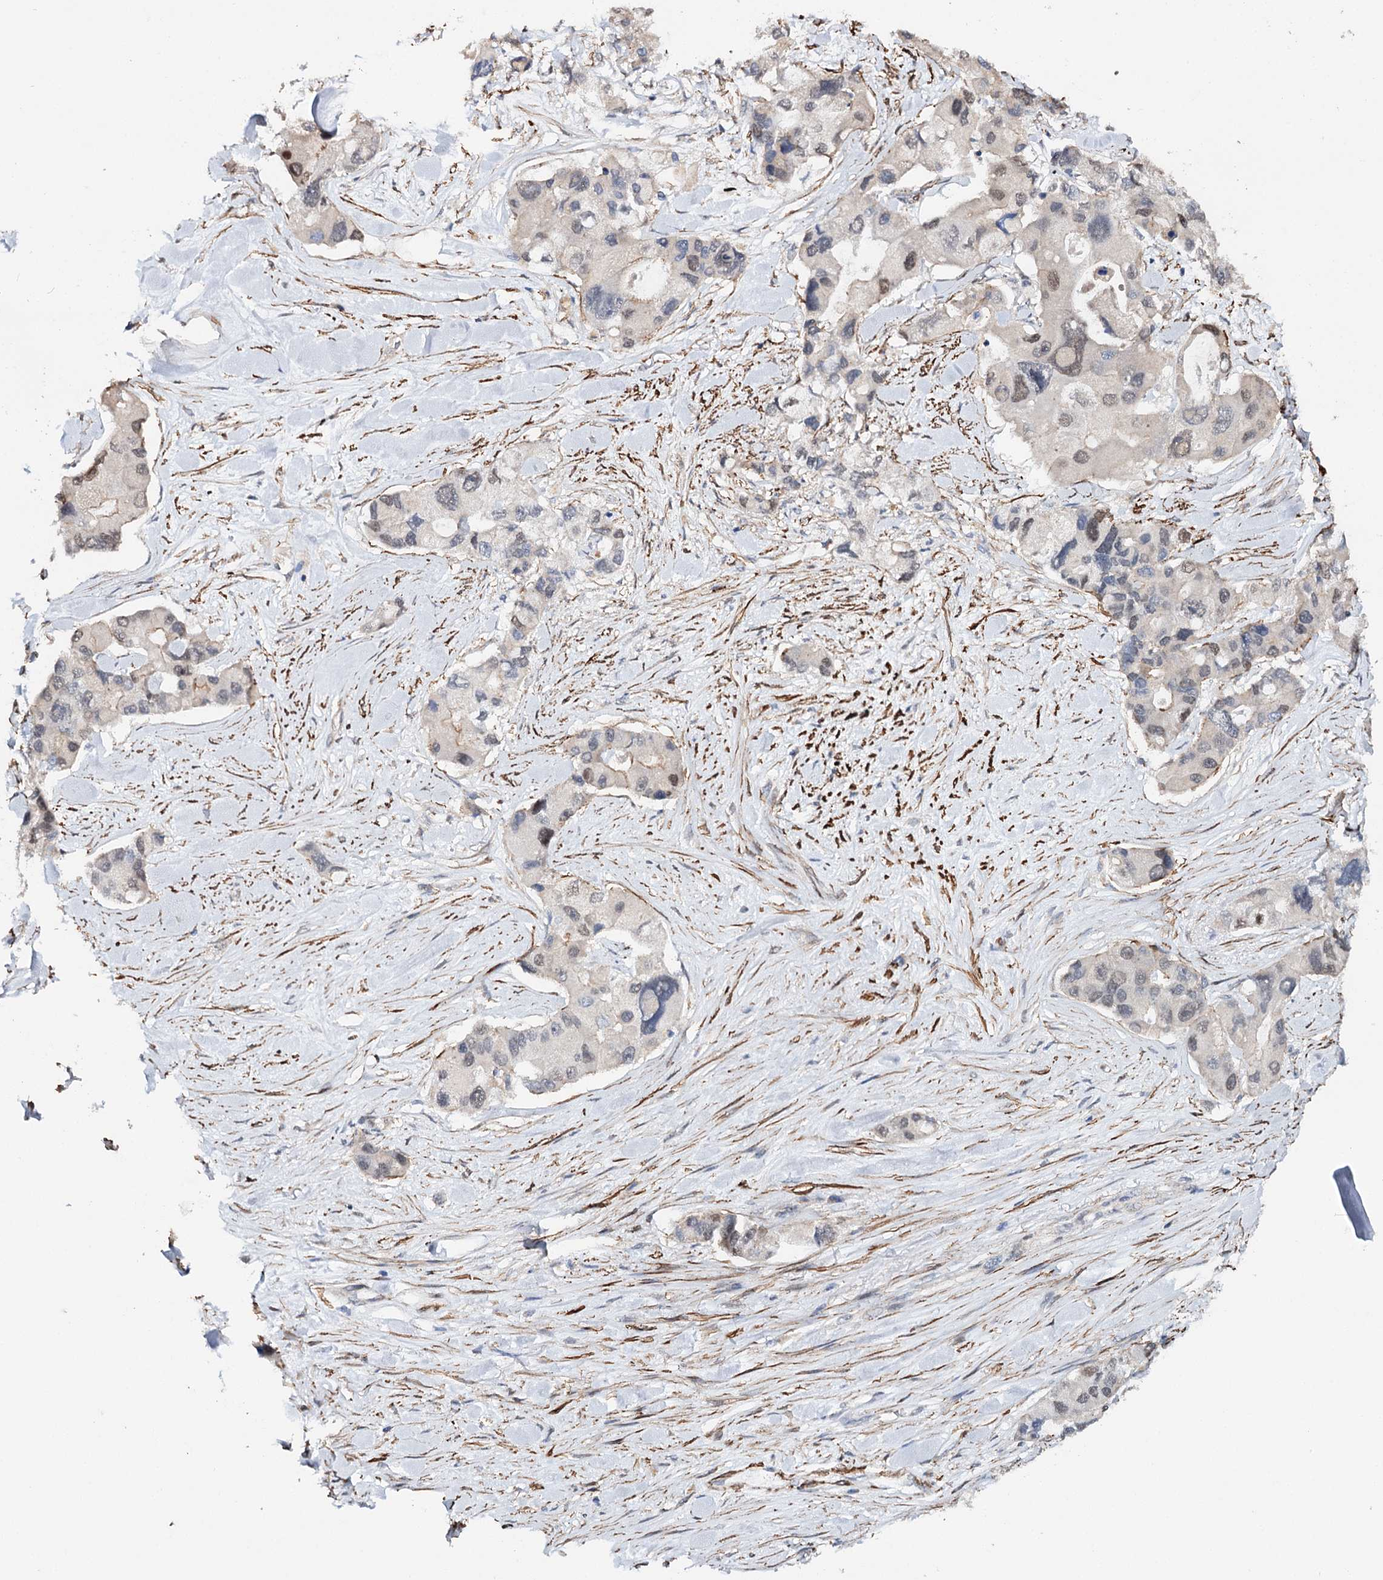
{"staining": {"intensity": "moderate", "quantity": "<25%", "location": "nuclear"}, "tissue": "lung cancer", "cell_type": "Tumor cells", "image_type": "cancer", "snomed": [{"axis": "morphology", "description": "Adenocarcinoma, NOS"}, {"axis": "topography", "description": "Lung"}], "caption": "This is a histology image of immunohistochemistry staining of lung cancer, which shows moderate staining in the nuclear of tumor cells.", "gene": "CFAP46", "patient": {"sex": "female", "age": 54}}